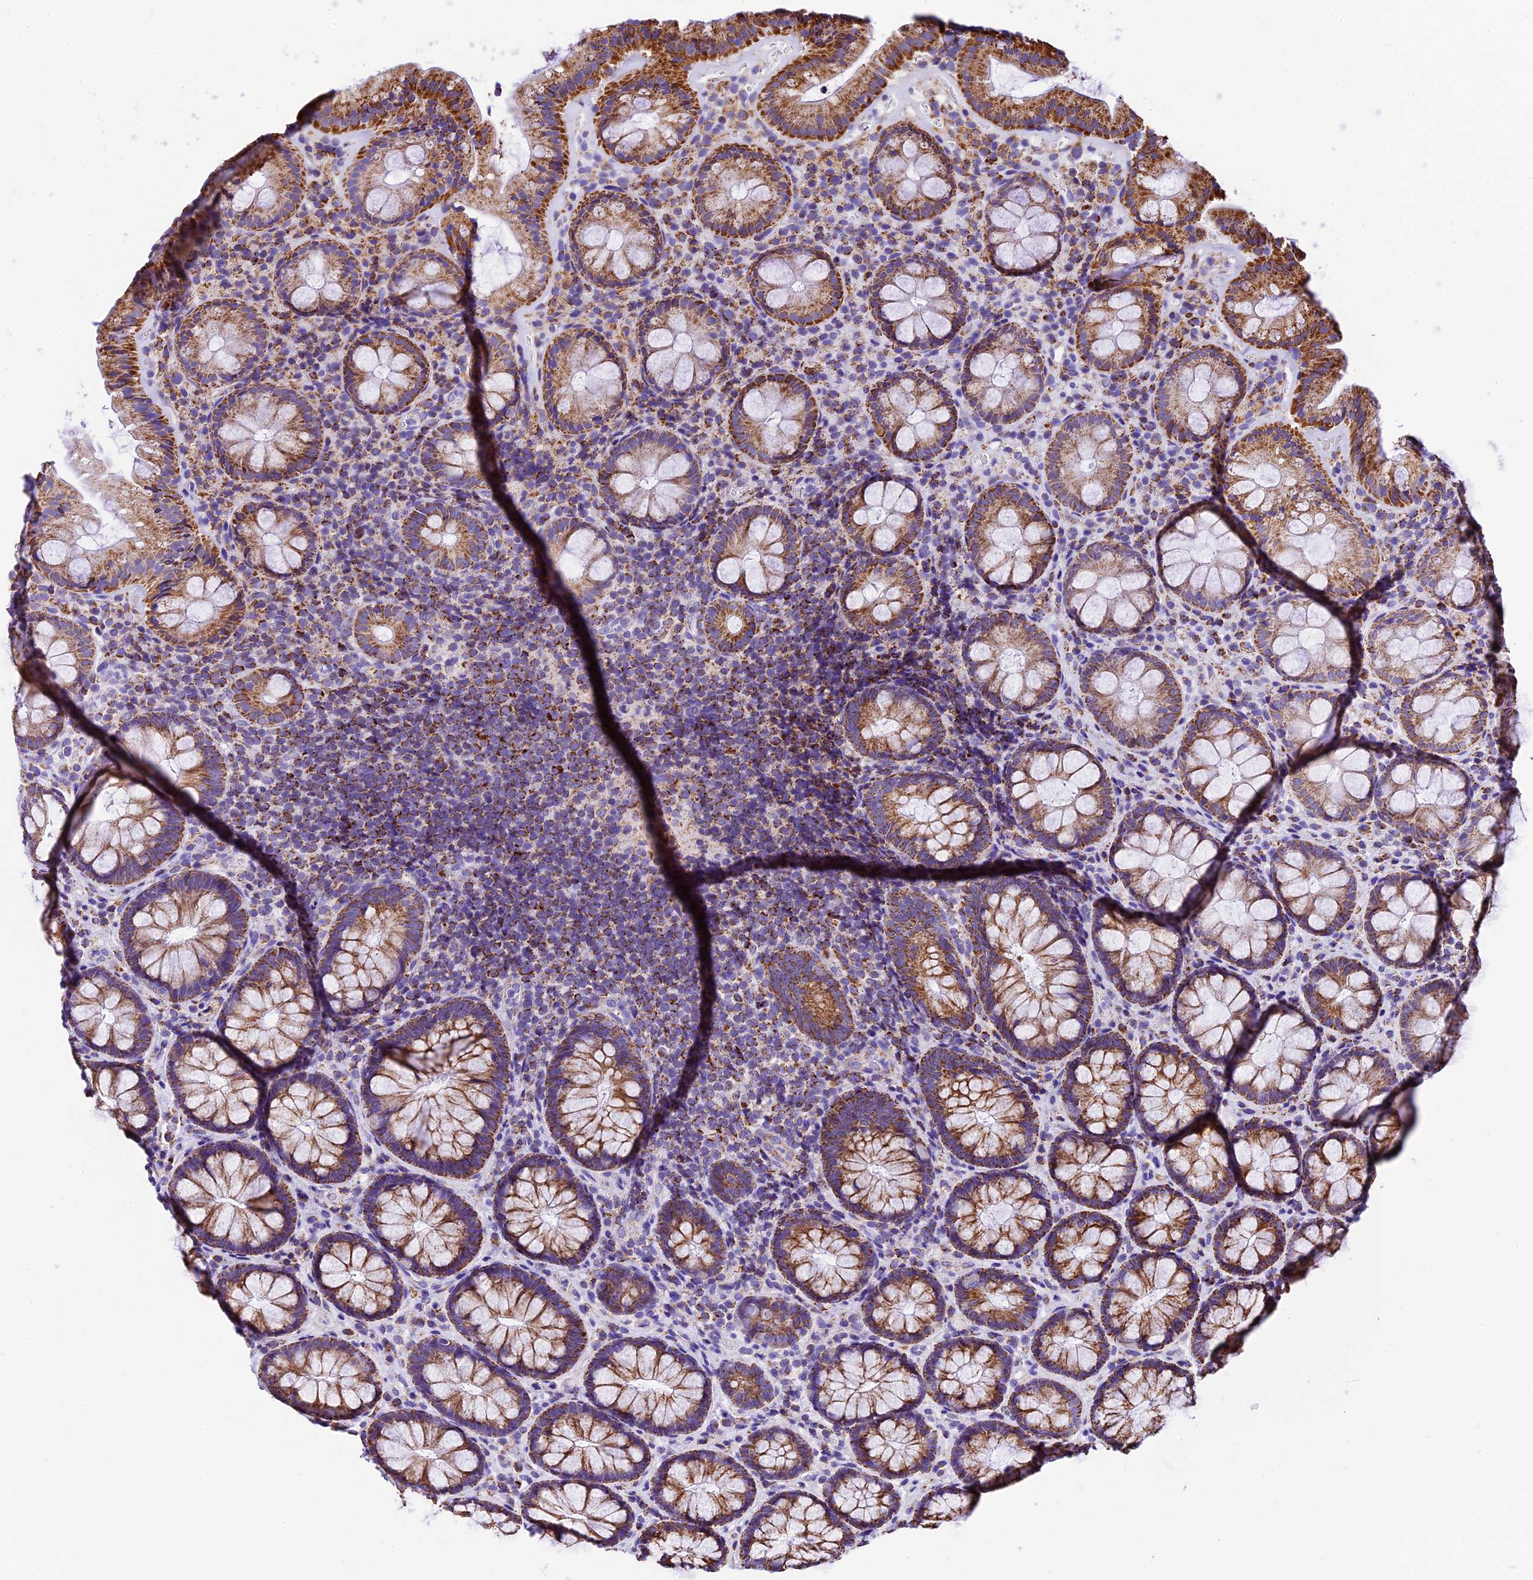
{"staining": {"intensity": "strong", "quantity": ">75%", "location": "cytoplasmic/membranous"}, "tissue": "rectum", "cell_type": "Glandular cells", "image_type": "normal", "snomed": [{"axis": "morphology", "description": "Normal tissue, NOS"}, {"axis": "topography", "description": "Rectum"}], "caption": "High-power microscopy captured an IHC micrograph of normal rectum, revealing strong cytoplasmic/membranous positivity in approximately >75% of glandular cells. The staining was performed using DAB (3,3'-diaminobenzidine), with brown indicating positive protein expression. Nuclei are stained blue with hematoxylin.", "gene": "DCAF5", "patient": {"sex": "male", "age": 83}}